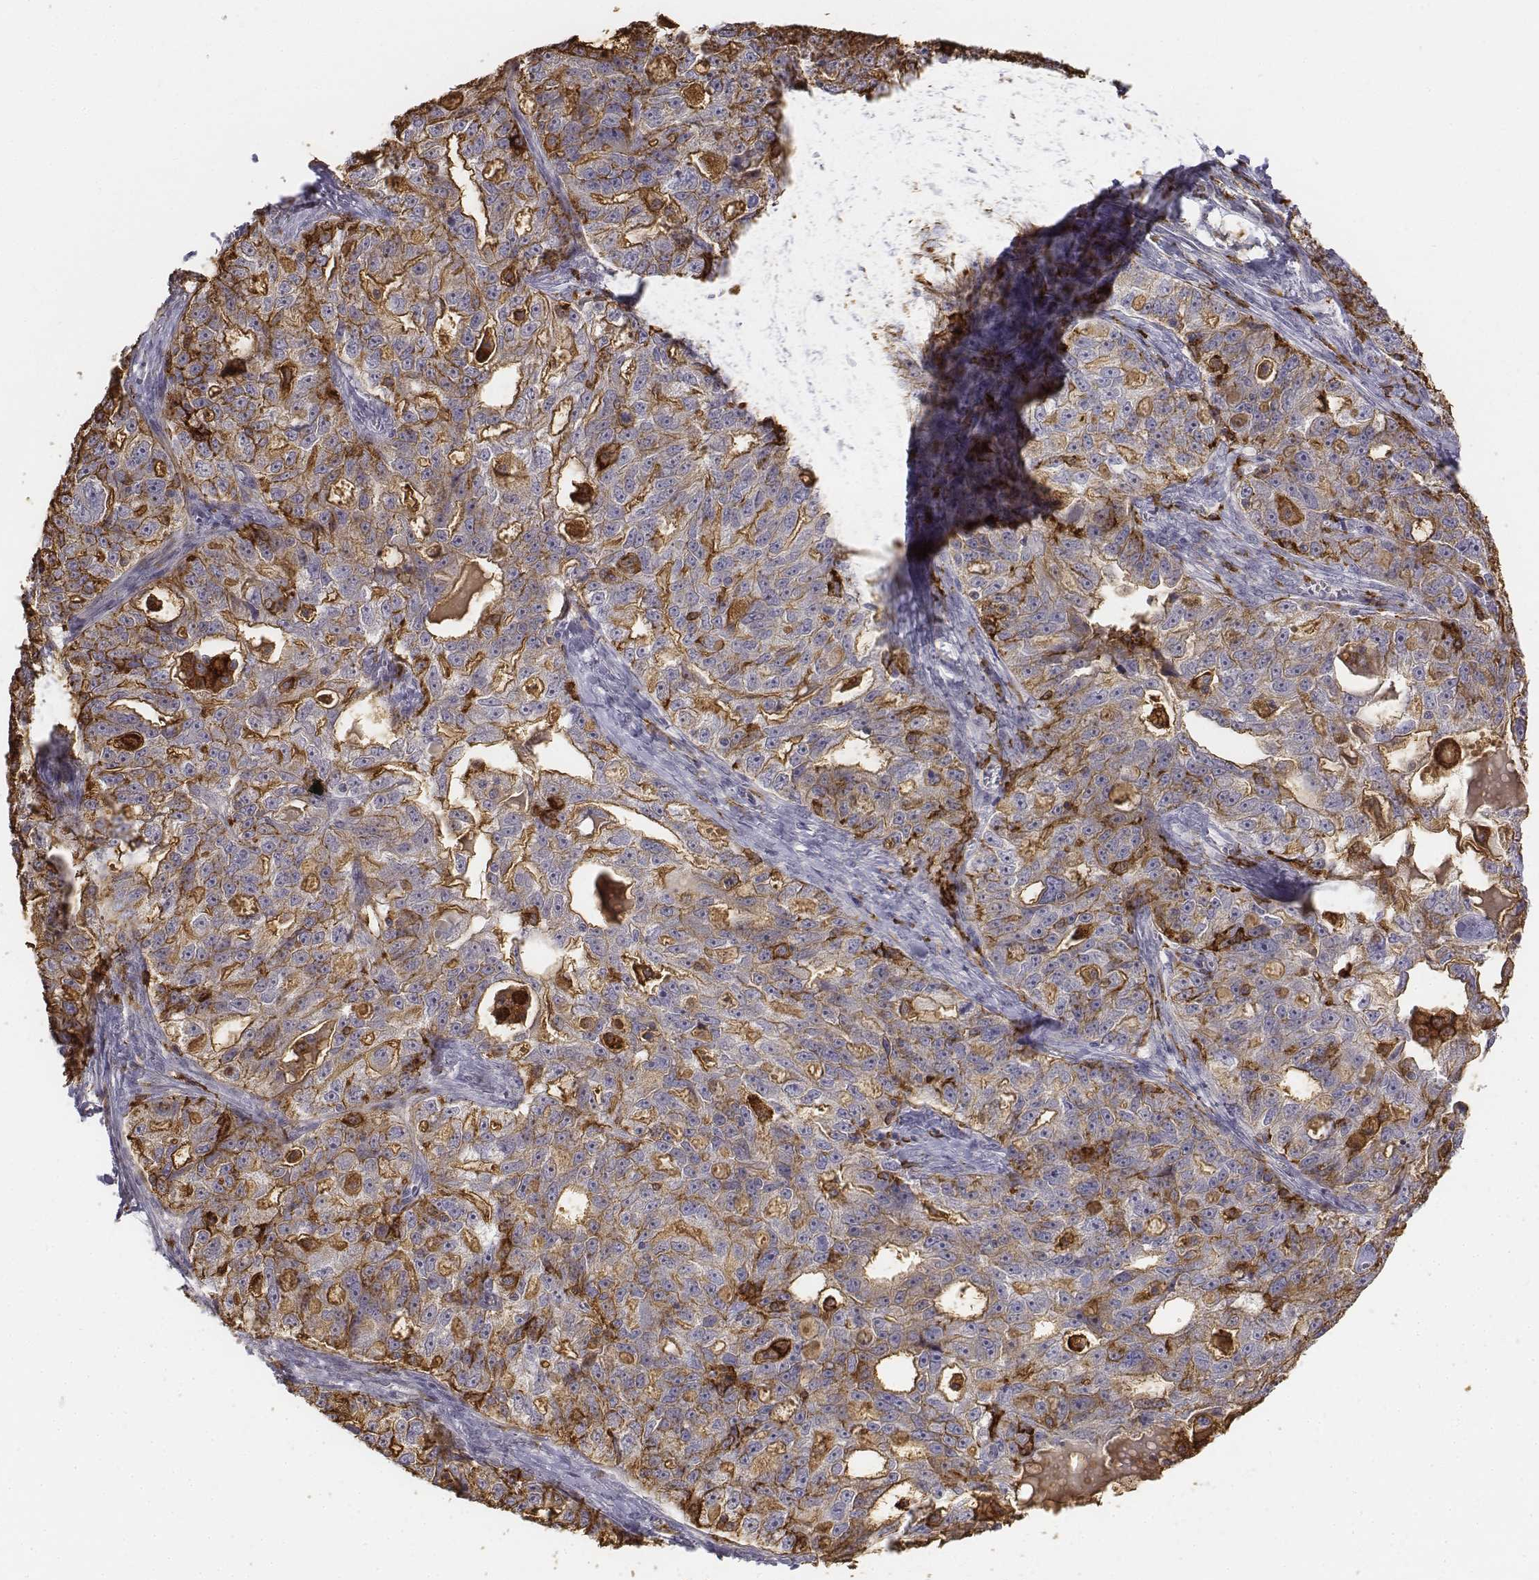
{"staining": {"intensity": "moderate", "quantity": "<25%", "location": "cytoplasmic/membranous"}, "tissue": "ovarian cancer", "cell_type": "Tumor cells", "image_type": "cancer", "snomed": [{"axis": "morphology", "description": "Cystadenocarcinoma, serous, NOS"}, {"axis": "topography", "description": "Ovary"}], "caption": "Immunohistochemistry (IHC) micrograph of human serous cystadenocarcinoma (ovarian) stained for a protein (brown), which reveals low levels of moderate cytoplasmic/membranous staining in about <25% of tumor cells.", "gene": "CD14", "patient": {"sex": "female", "age": 51}}